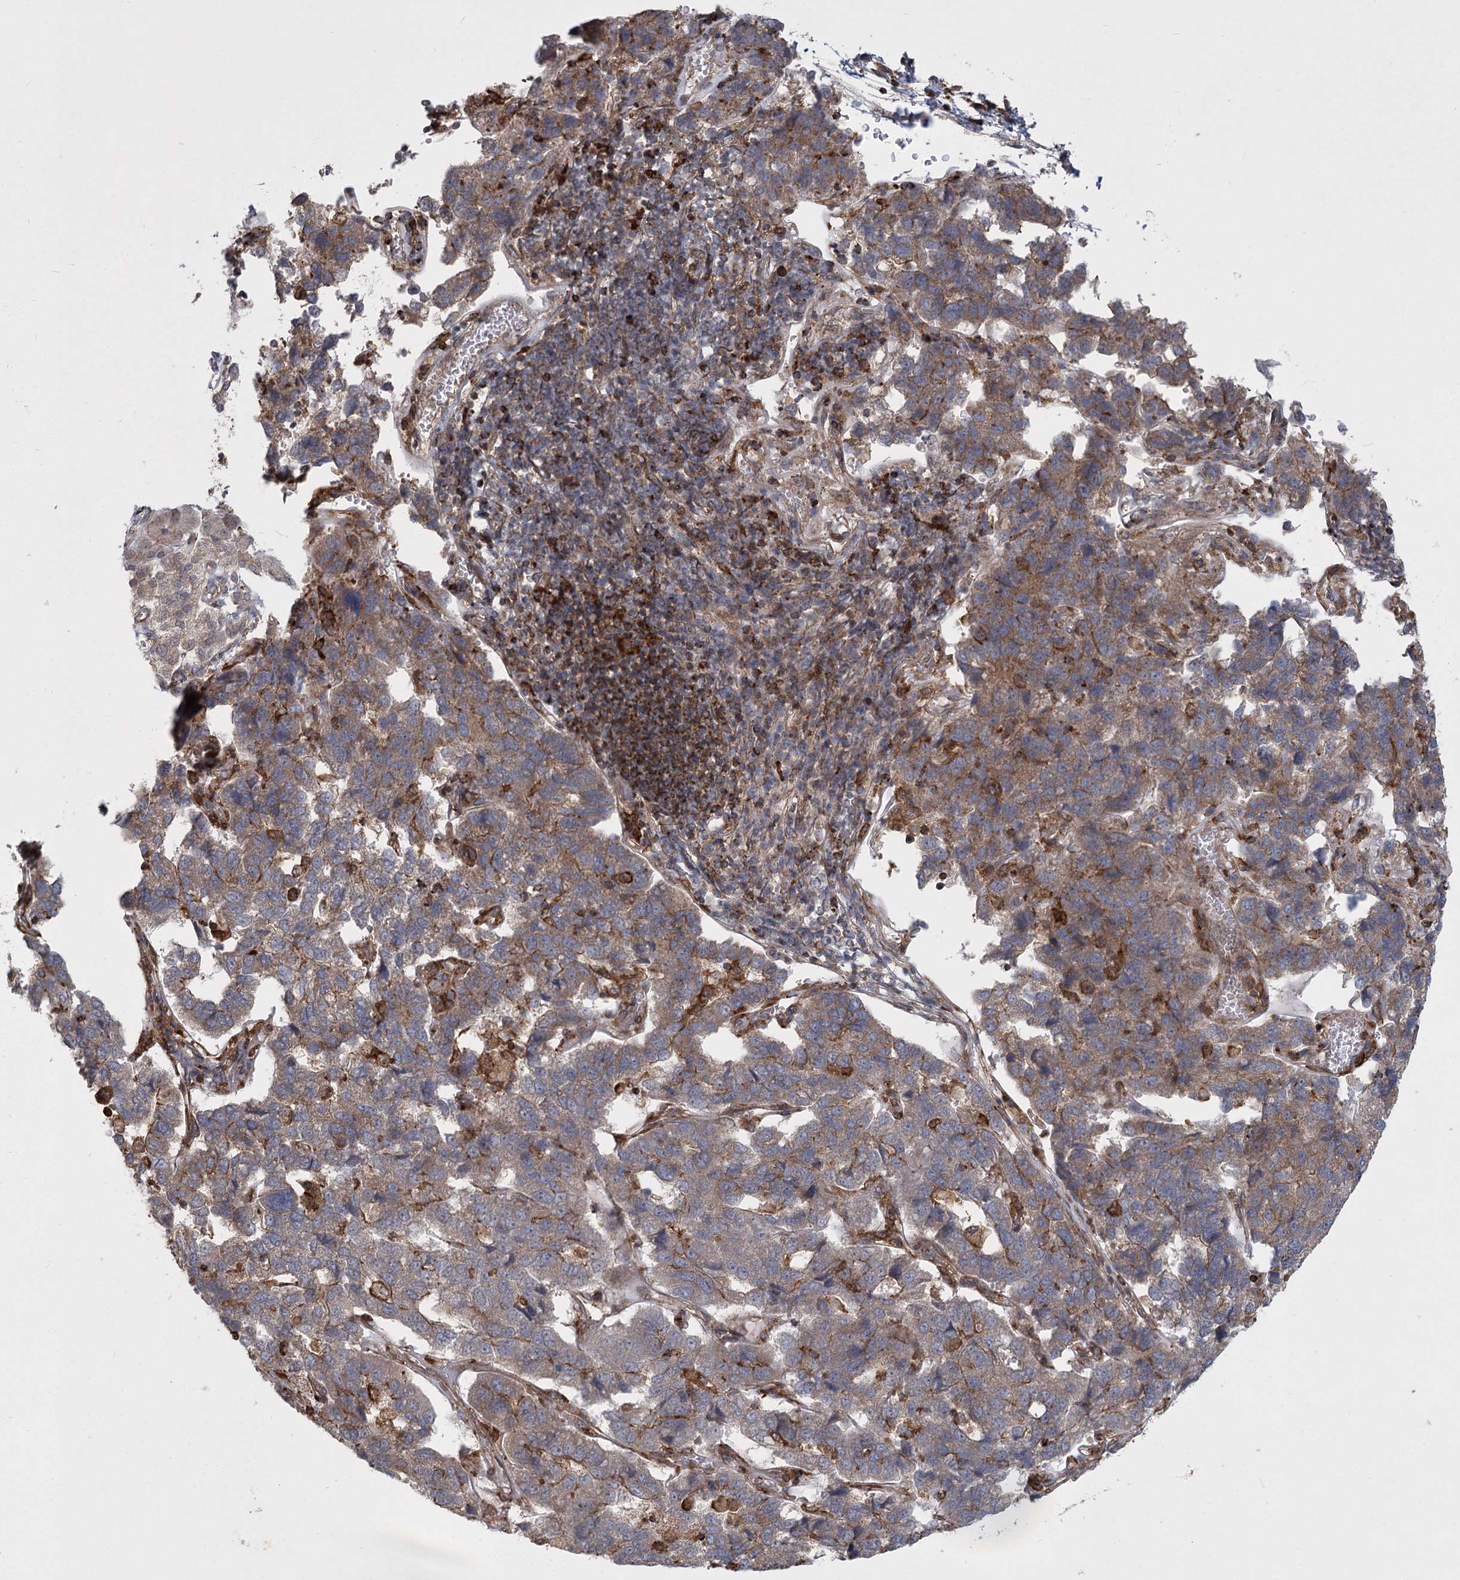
{"staining": {"intensity": "moderate", "quantity": "<25%", "location": "cytoplasmic/membranous"}, "tissue": "pancreatic cancer", "cell_type": "Tumor cells", "image_type": "cancer", "snomed": [{"axis": "morphology", "description": "Adenocarcinoma, NOS"}, {"axis": "topography", "description": "Pancreas"}], "caption": "Immunohistochemistry (IHC) histopathology image of neoplastic tissue: human adenocarcinoma (pancreatic) stained using IHC exhibits low levels of moderate protein expression localized specifically in the cytoplasmic/membranous of tumor cells, appearing as a cytoplasmic/membranous brown color.", "gene": "MEPE", "patient": {"sex": "female", "age": 61}}